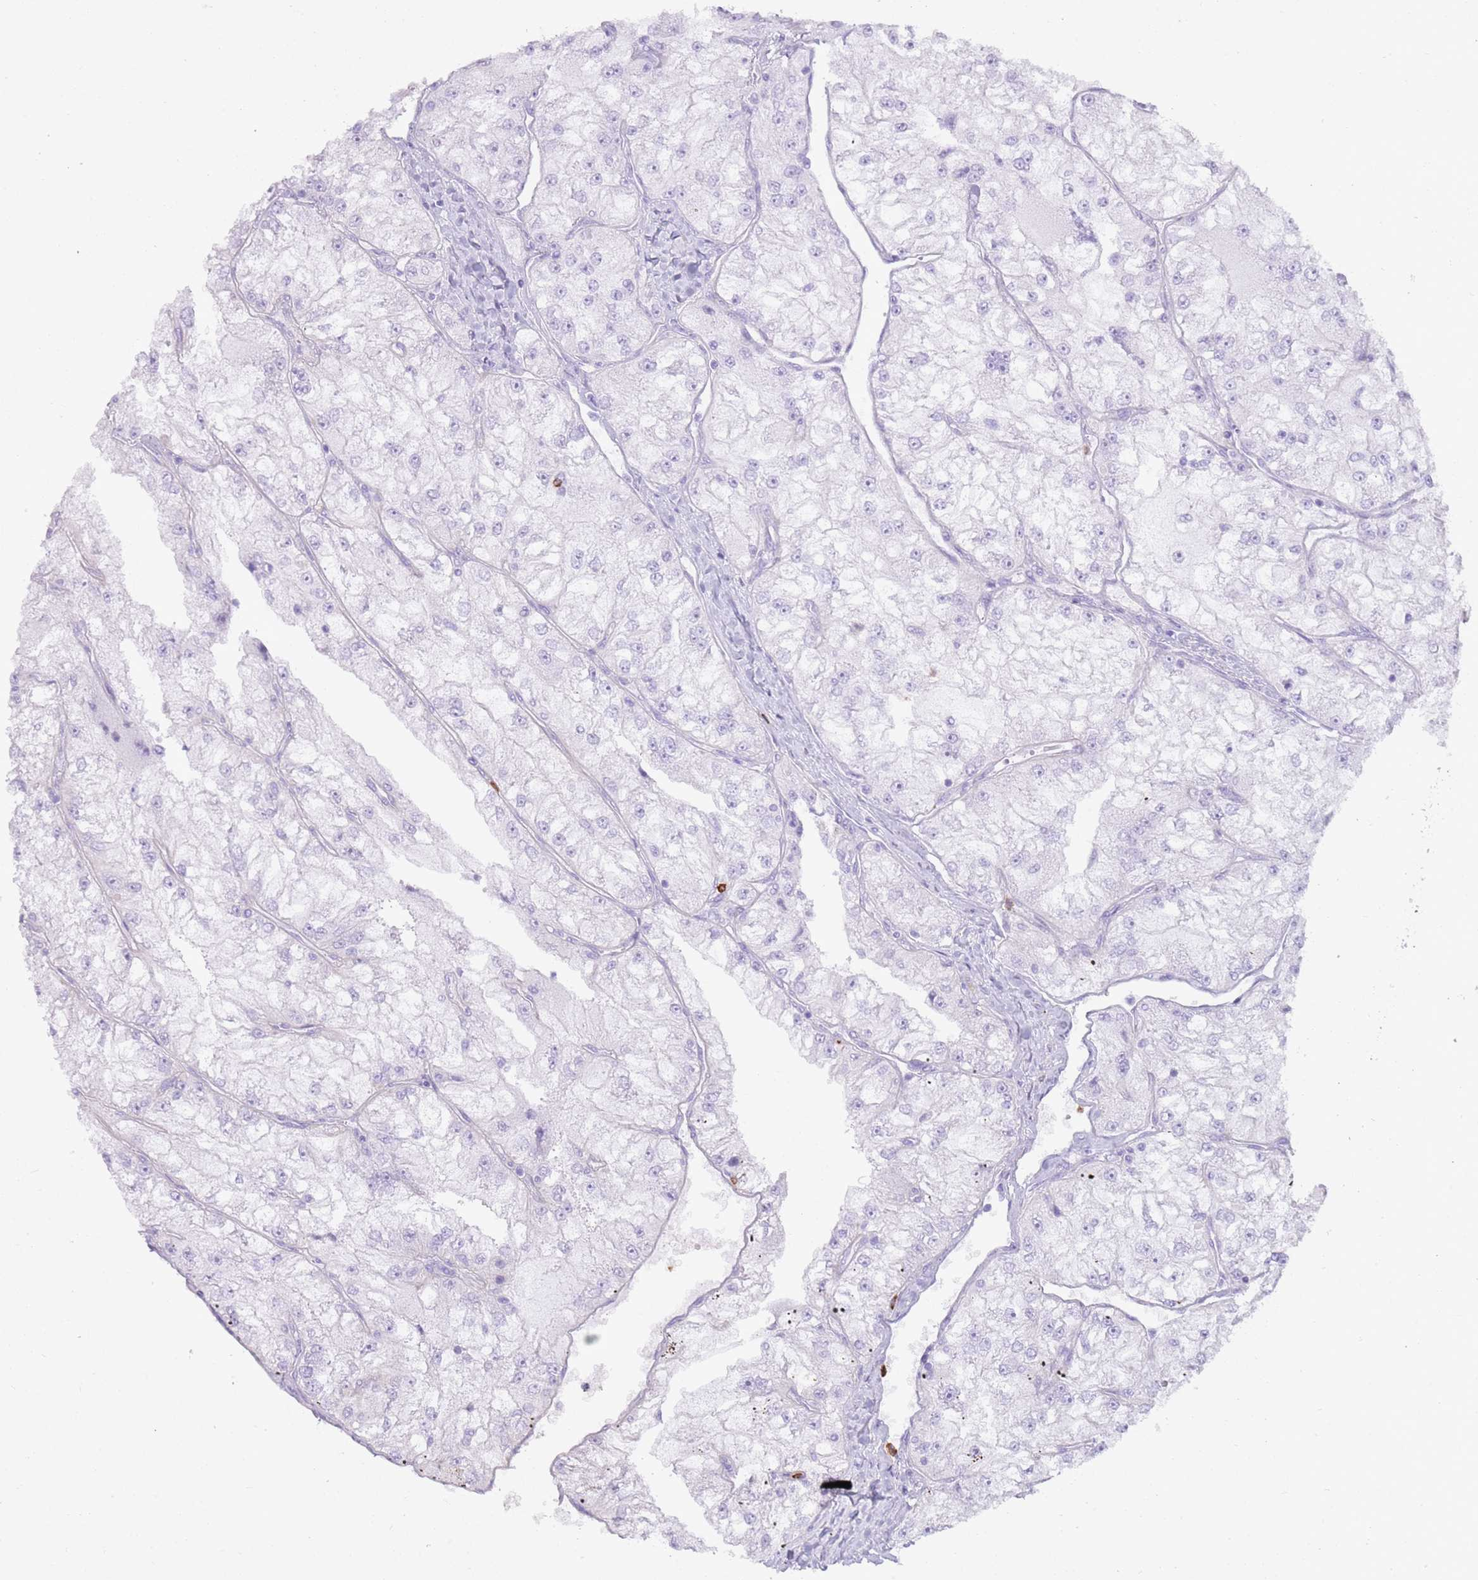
{"staining": {"intensity": "negative", "quantity": "none", "location": "none"}, "tissue": "renal cancer", "cell_type": "Tumor cells", "image_type": "cancer", "snomed": [{"axis": "morphology", "description": "Adenocarcinoma, NOS"}, {"axis": "topography", "description": "Kidney"}], "caption": "This is a image of IHC staining of renal adenocarcinoma, which shows no expression in tumor cells.", "gene": "CD177", "patient": {"sex": "female", "age": 72}}